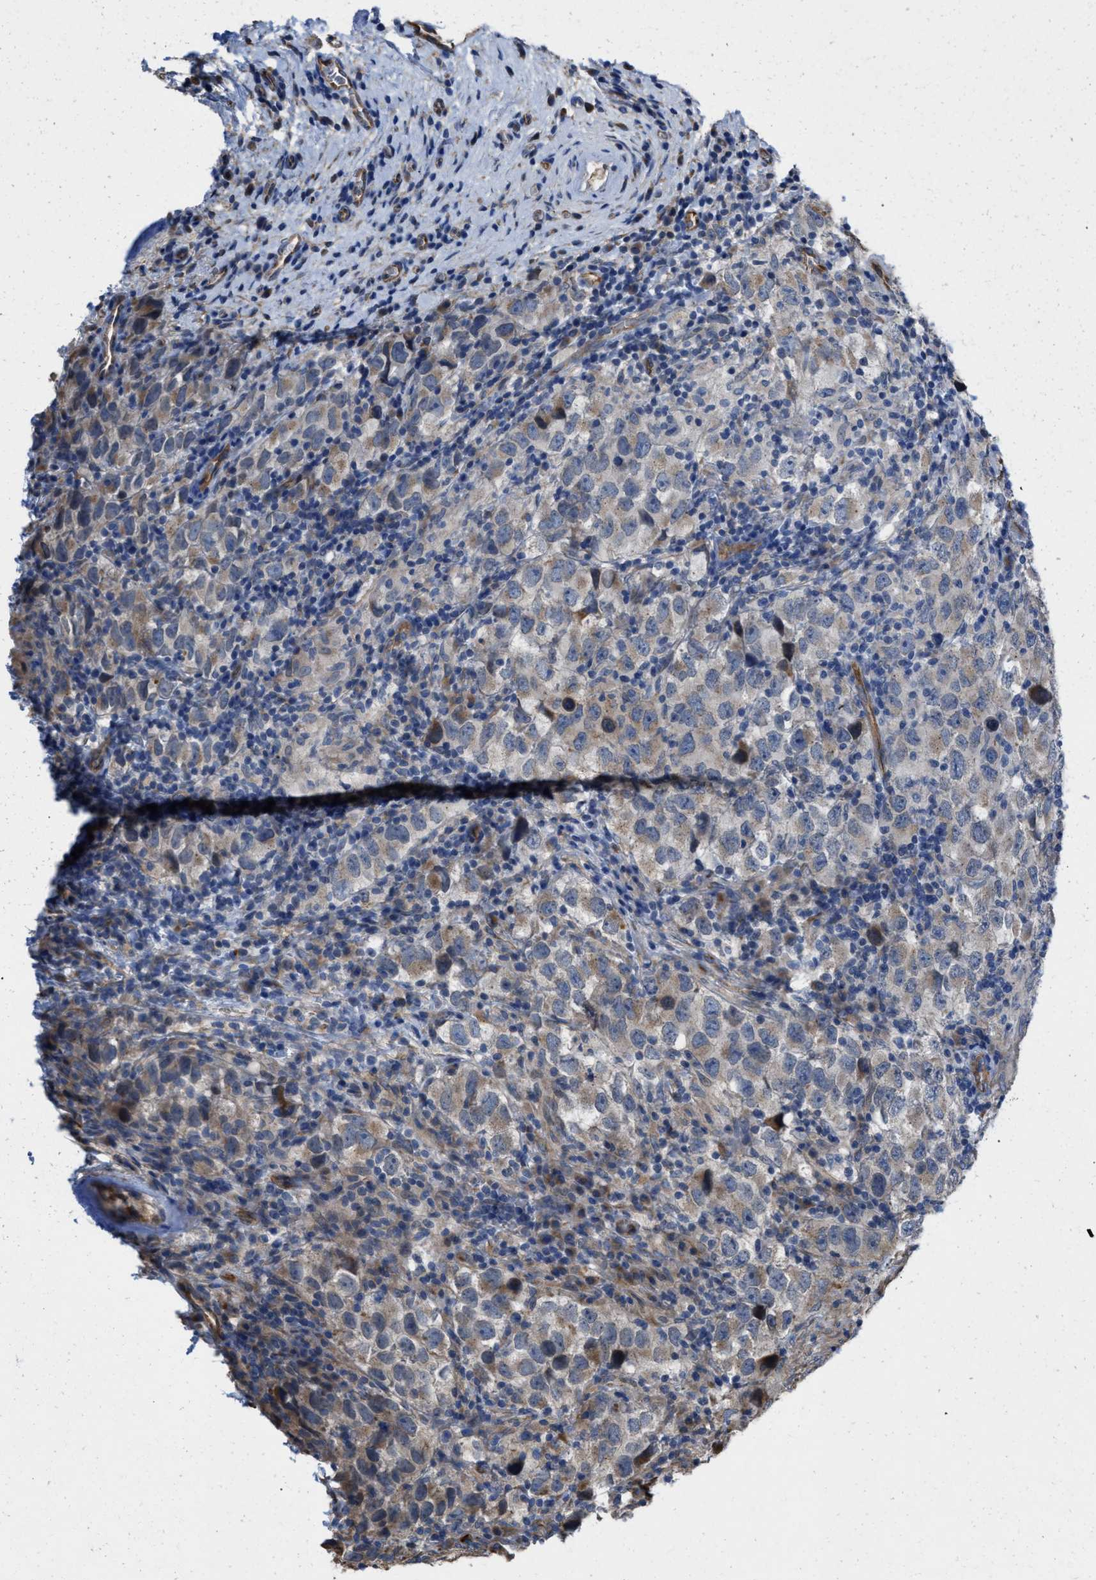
{"staining": {"intensity": "weak", "quantity": "25%-75%", "location": "cytoplasmic/membranous"}, "tissue": "testis cancer", "cell_type": "Tumor cells", "image_type": "cancer", "snomed": [{"axis": "morphology", "description": "Carcinoma, Embryonal, NOS"}, {"axis": "topography", "description": "Testis"}], "caption": "Immunohistochemical staining of human testis embryonal carcinoma exhibits low levels of weak cytoplasmic/membranous protein positivity in about 25%-75% of tumor cells.", "gene": "SLC4A11", "patient": {"sex": "male", "age": 21}}